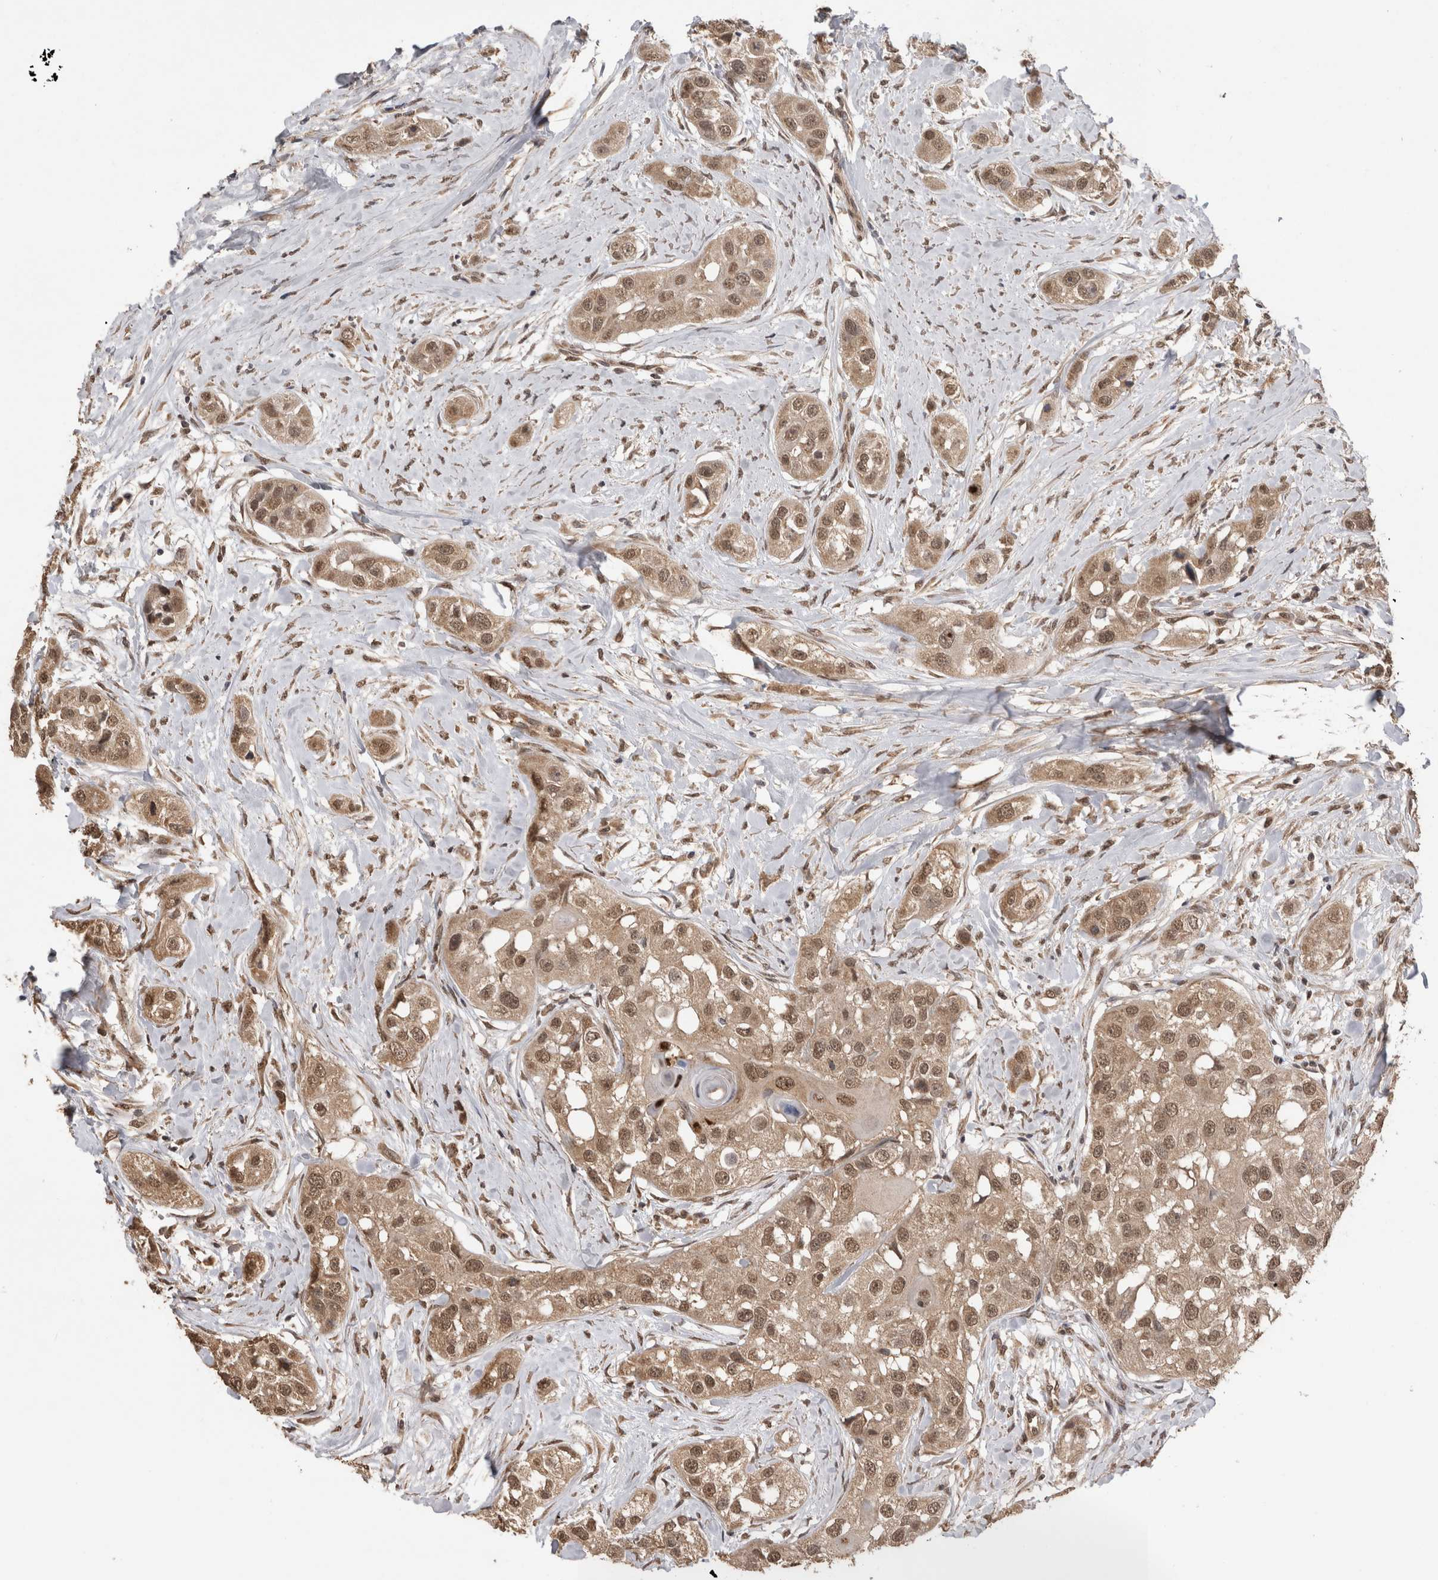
{"staining": {"intensity": "moderate", "quantity": ">75%", "location": "nuclear"}, "tissue": "head and neck cancer", "cell_type": "Tumor cells", "image_type": "cancer", "snomed": [{"axis": "morphology", "description": "Normal tissue, NOS"}, {"axis": "morphology", "description": "Squamous cell carcinoma, NOS"}, {"axis": "topography", "description": "Skeletal muscle"}, {"axis": "topography", "description": "Head-Neck"}], "caption": "Tumor cells exhibit medium levels of moderate nuclear staining in approximately >75% of cells in head and neck squamous cell carcinoma.", "gene": "PAK4", "patient": {"sex": "male", "age": 51}}